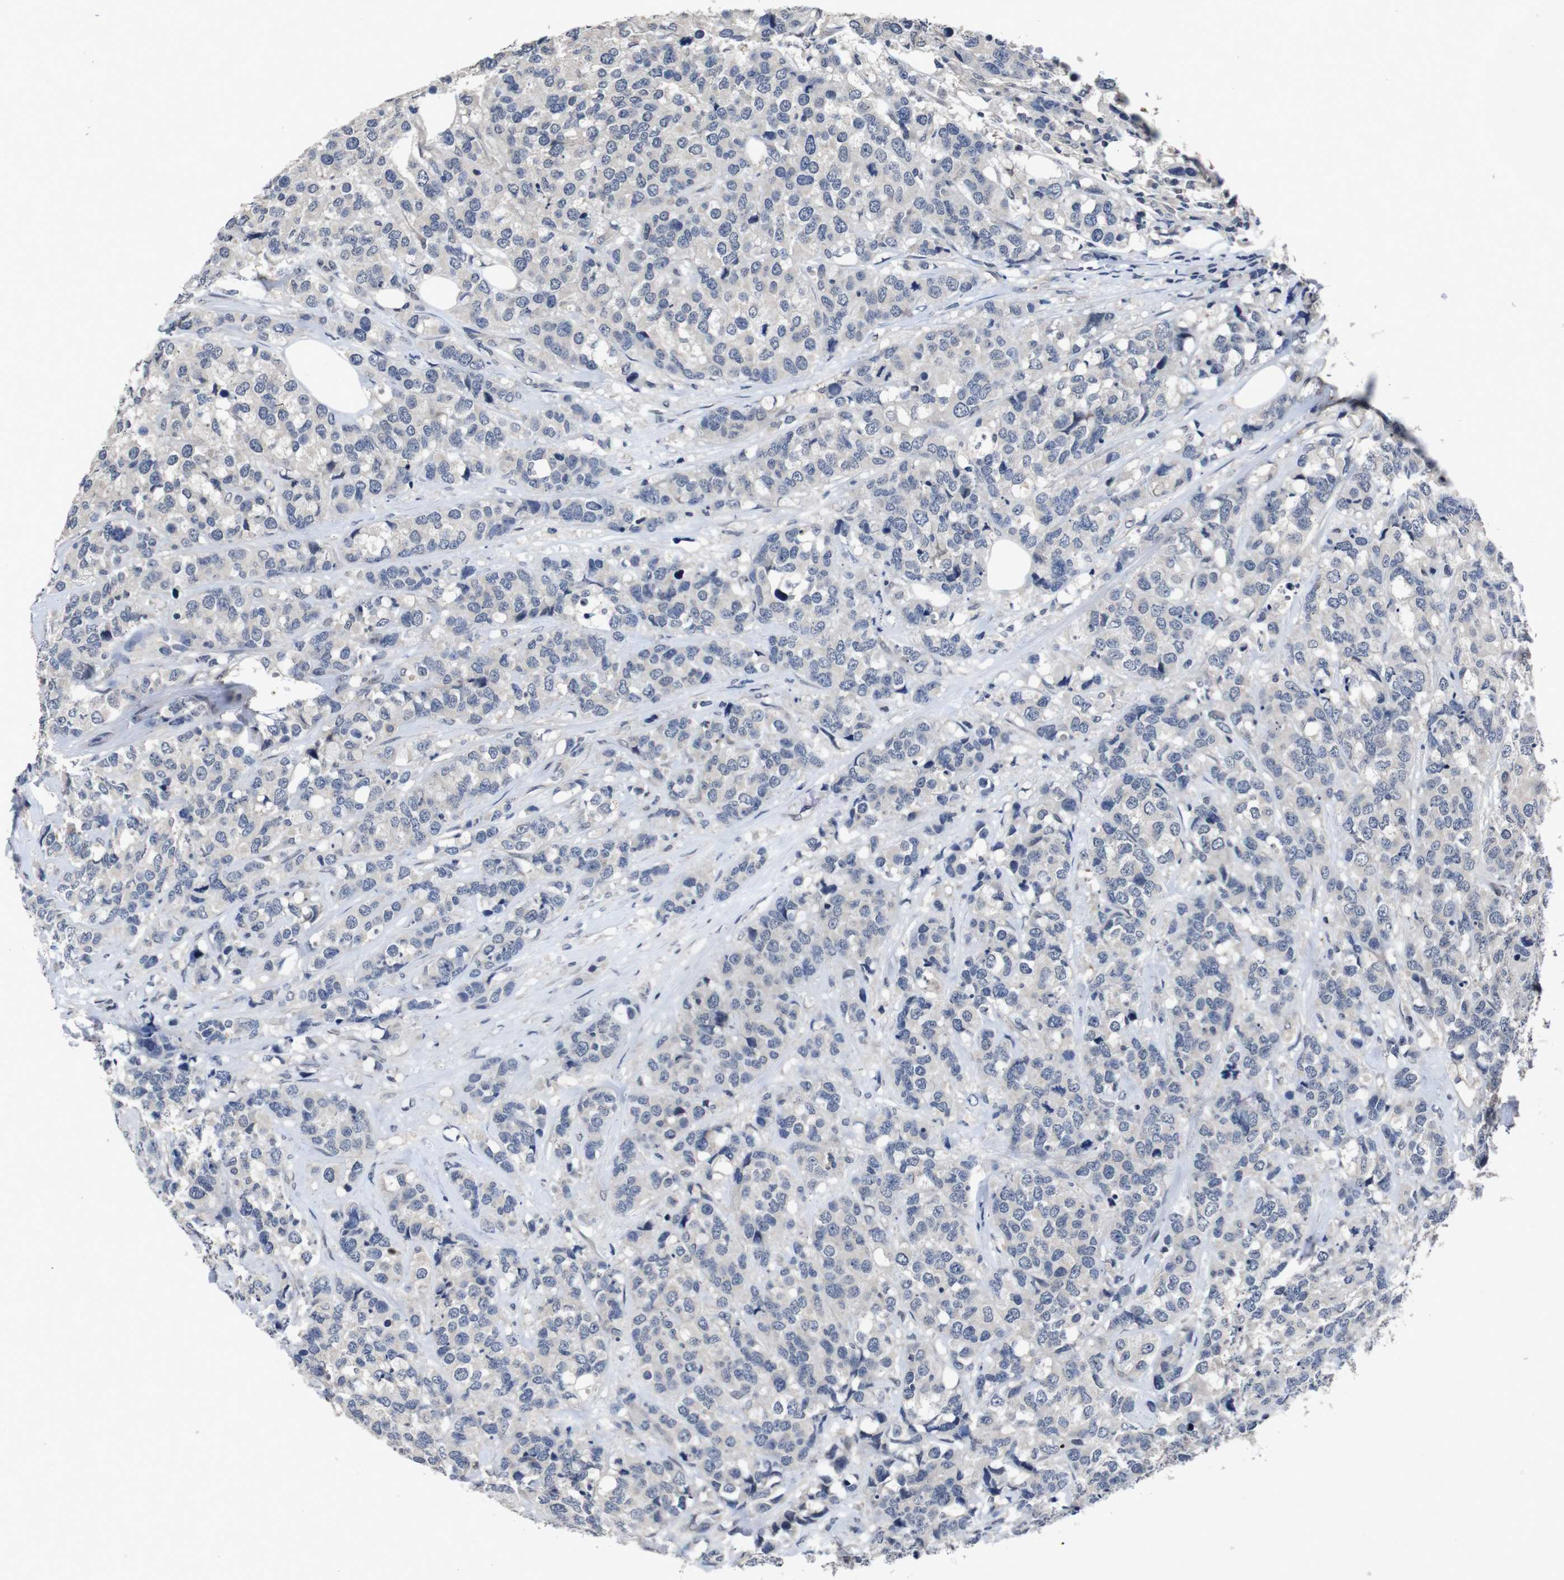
{"staining": {"intensity": "negative", "quantity": "none", "location": "none"}, "tissue": "breast cancer", "cell_type": "Tumor cells", "image_type": "cancer", "snomed": [{"axis": "morphology", "description": "Lobular carcinoma"}, {"axis": "topography", "description": "Breast"}], "caption": "High magnification brightfield microscopy of breast lobular carcinoma stained with DAB (3,3'-diaminobenzidine) (brown) and counterstained with hematoxylin (blue): tumor cells show no significant staining.", "gene": "AKT3", "patient": {"sex": "female", "age": 59}}